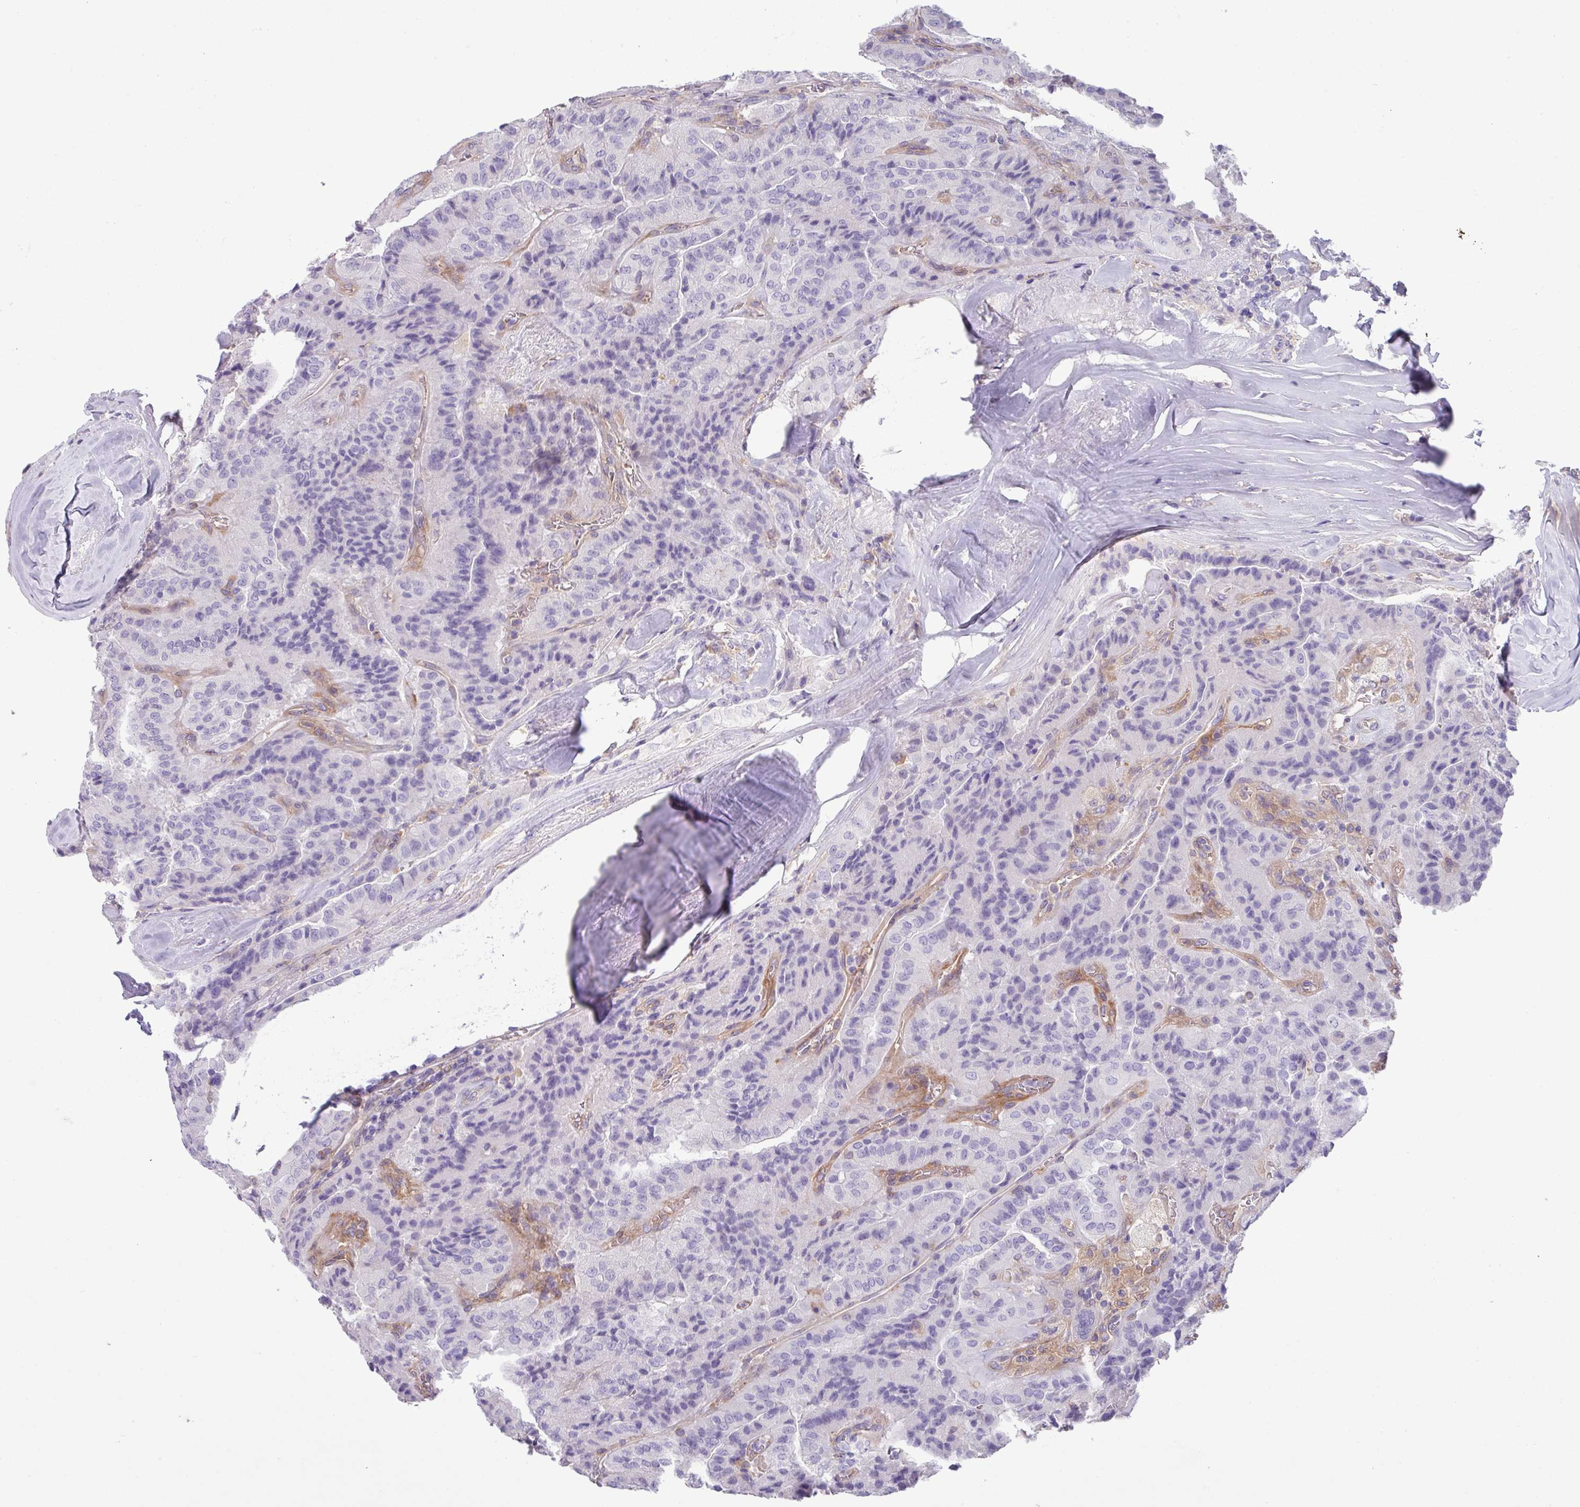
{"staining": {"intensity": "negative", "quantity": "none", "location": "none"}, "tissue": "thyroid cancer", "cell_type": "Tumor cells", "image_type": "cancer", "snomed": [{"axis": "morphology", "description": "Normal tissue, NOS"}, {"axis": "morphology", "description": "Papillary adenocarcinoma, NOS"}, {"axis": "topography", "description": "Thyroid gland"}], "caption": "This is a image of immunohistochemistry staining of thyroid cancer, which shows no staining in tumor cells.", "gene": "KIRREL3", "patient": {"sex": "female", "age": 59}}